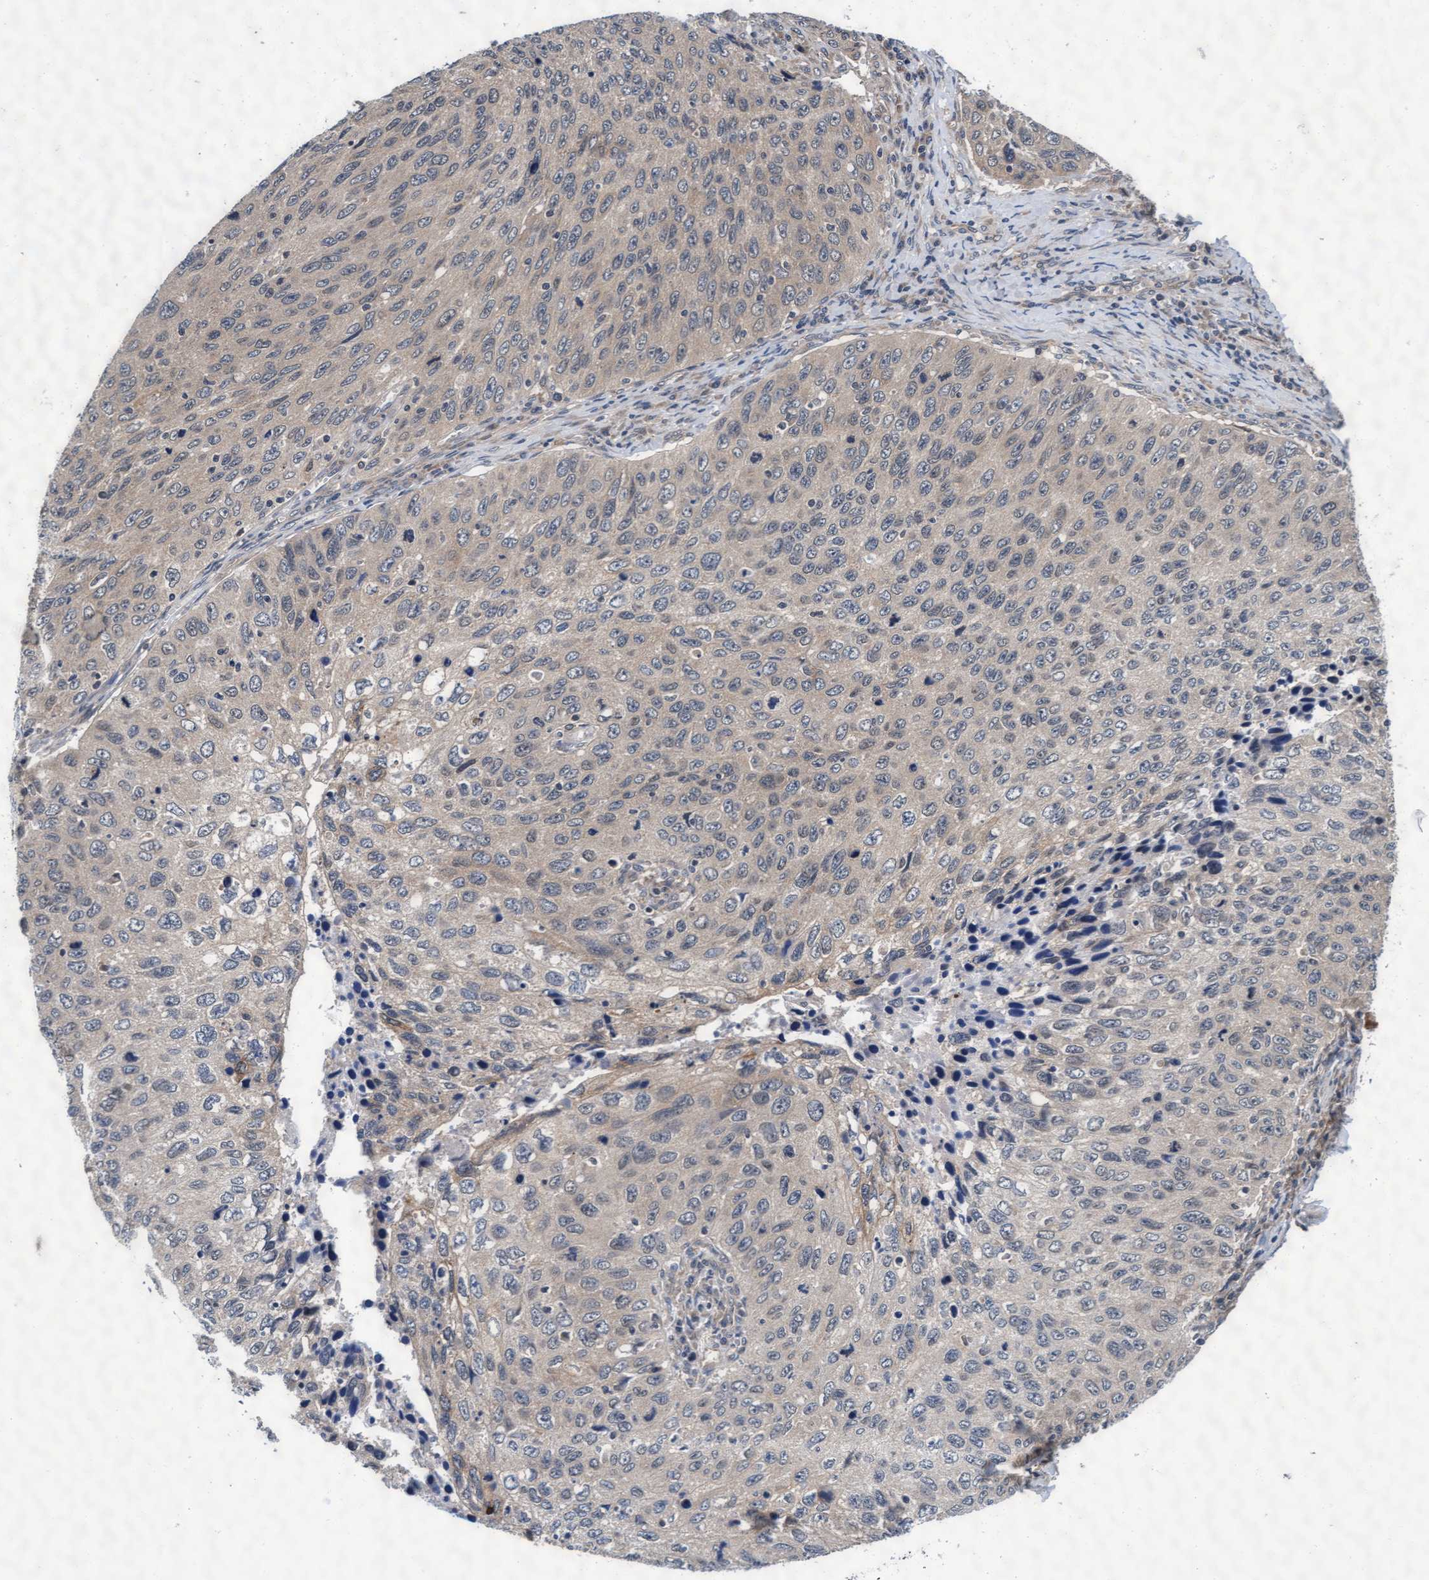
{"staining": {"intensity": "negative", "quantity": "none", "location": "none"}, "tissue": "cervical cancer", "cell_type": "Tumor cells", "image_type": "cancer", "snomed": [{"axis": "morphology", "description": "Squamous cell carcinoma, NOS"}, {"axis": "topography", "description": "Cervix"}], "caption": "Tumor cells are negative for protein expression in human cervical cancer. Brightfield microscopy of immunohistochemistry (IHC) stained with DAB (brown) and hematoxylin (blue), captured at high magnification.", "gene": "EFCAB13", "patient": {"sex": "female", "age": 53}}